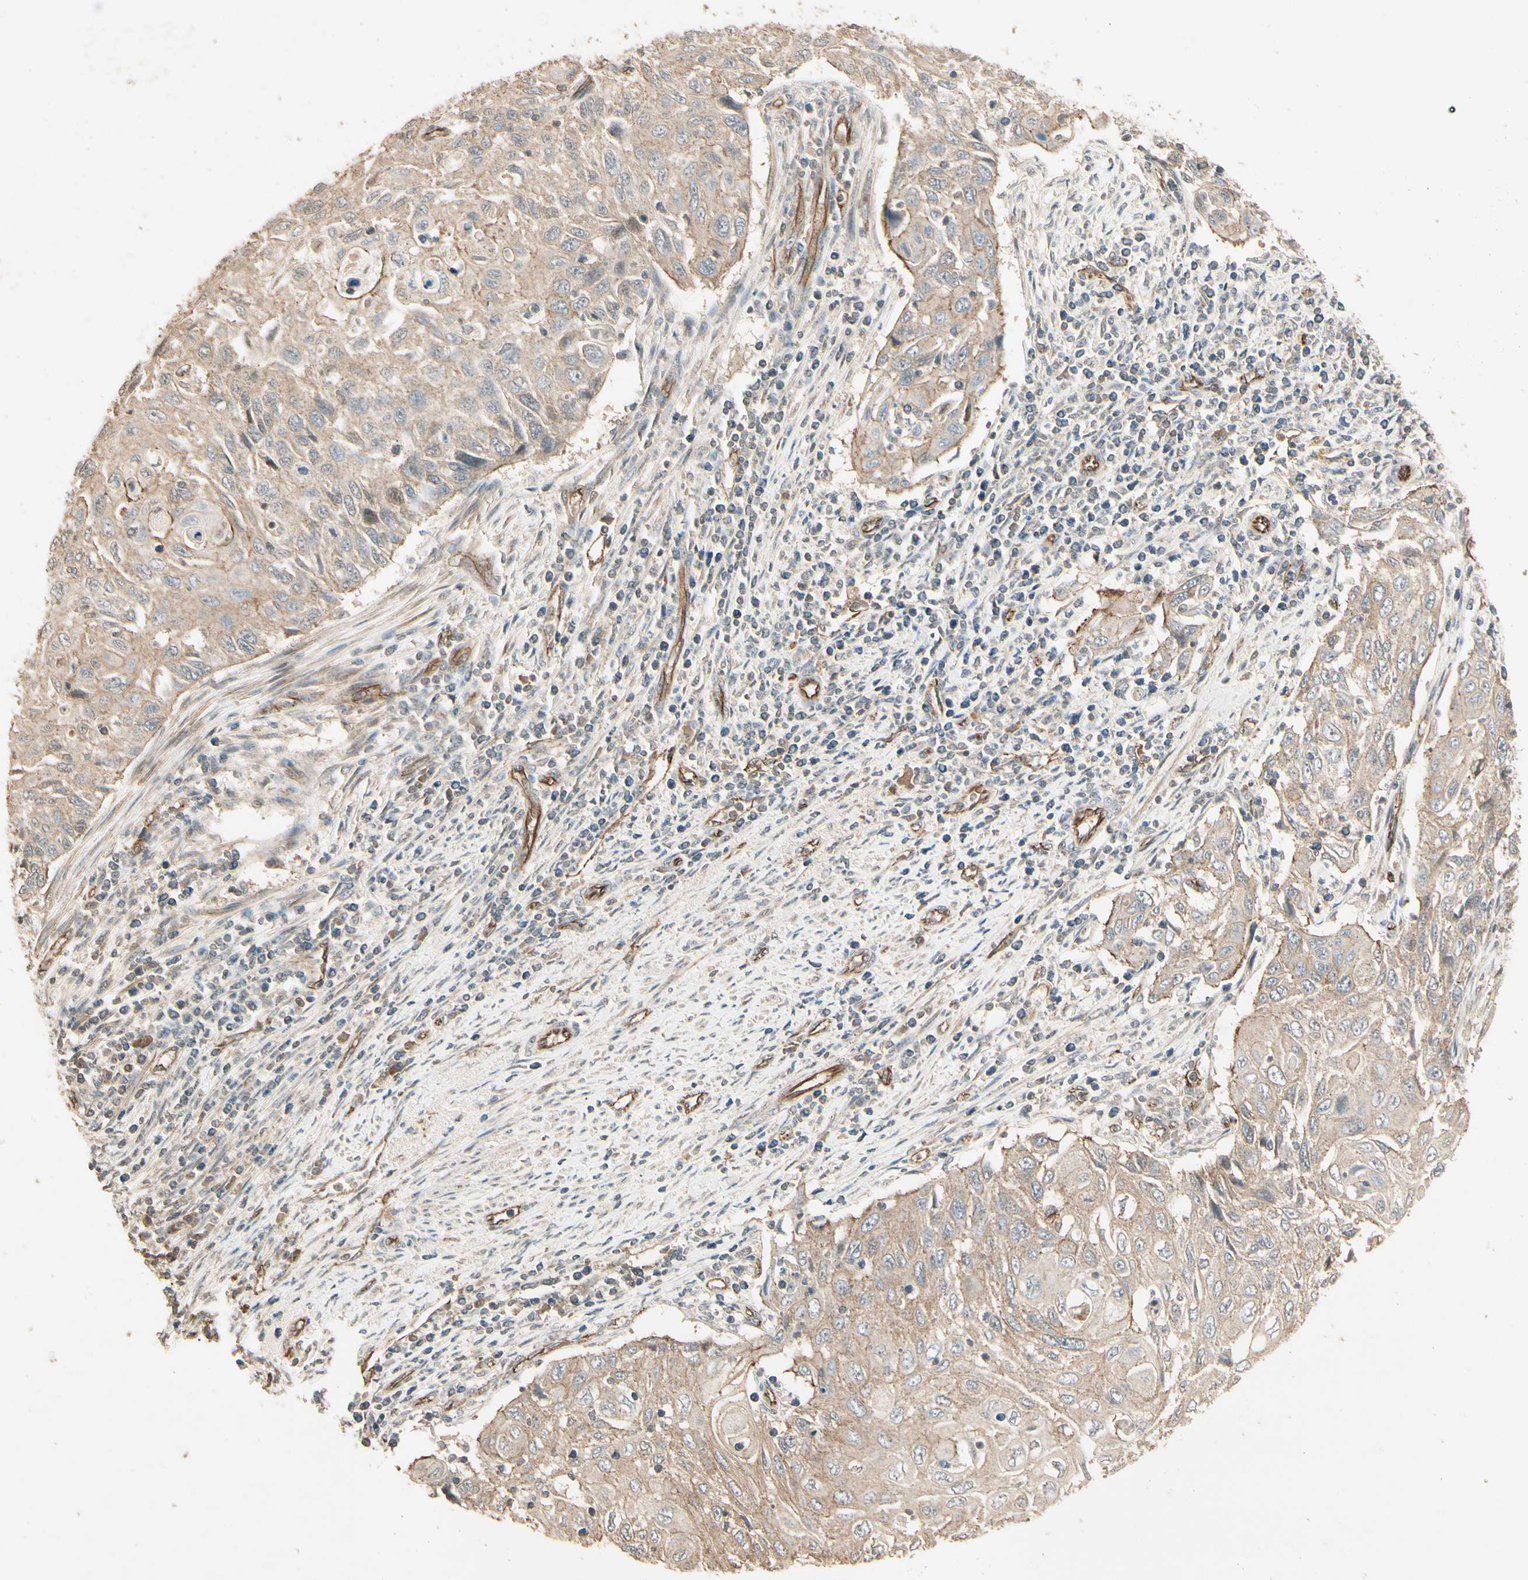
{"staining": {"intensity": "weak", "quantity": ">75%", "location": "cytoplasmic/membranous"}, "tissue": "cervical cancer", "cell_type": "Tumor cells", "image_type": "cancer", "snomed": [{"axis": "morphology", "description": "Squamous cell carcinoma, NOS"}, {"axis": "topography", "description": "Cervix"}], "caption": "This histopathology image exhibits immunohistochemistry (IHC) staining of human cervical cancer (squamous cell carcinoma), with low weak cytoplasmic/membranous positivity in approximately >75% of tumor cells.", "gene": "RNF180", "patient": {"sex": "female", "age": 70}}